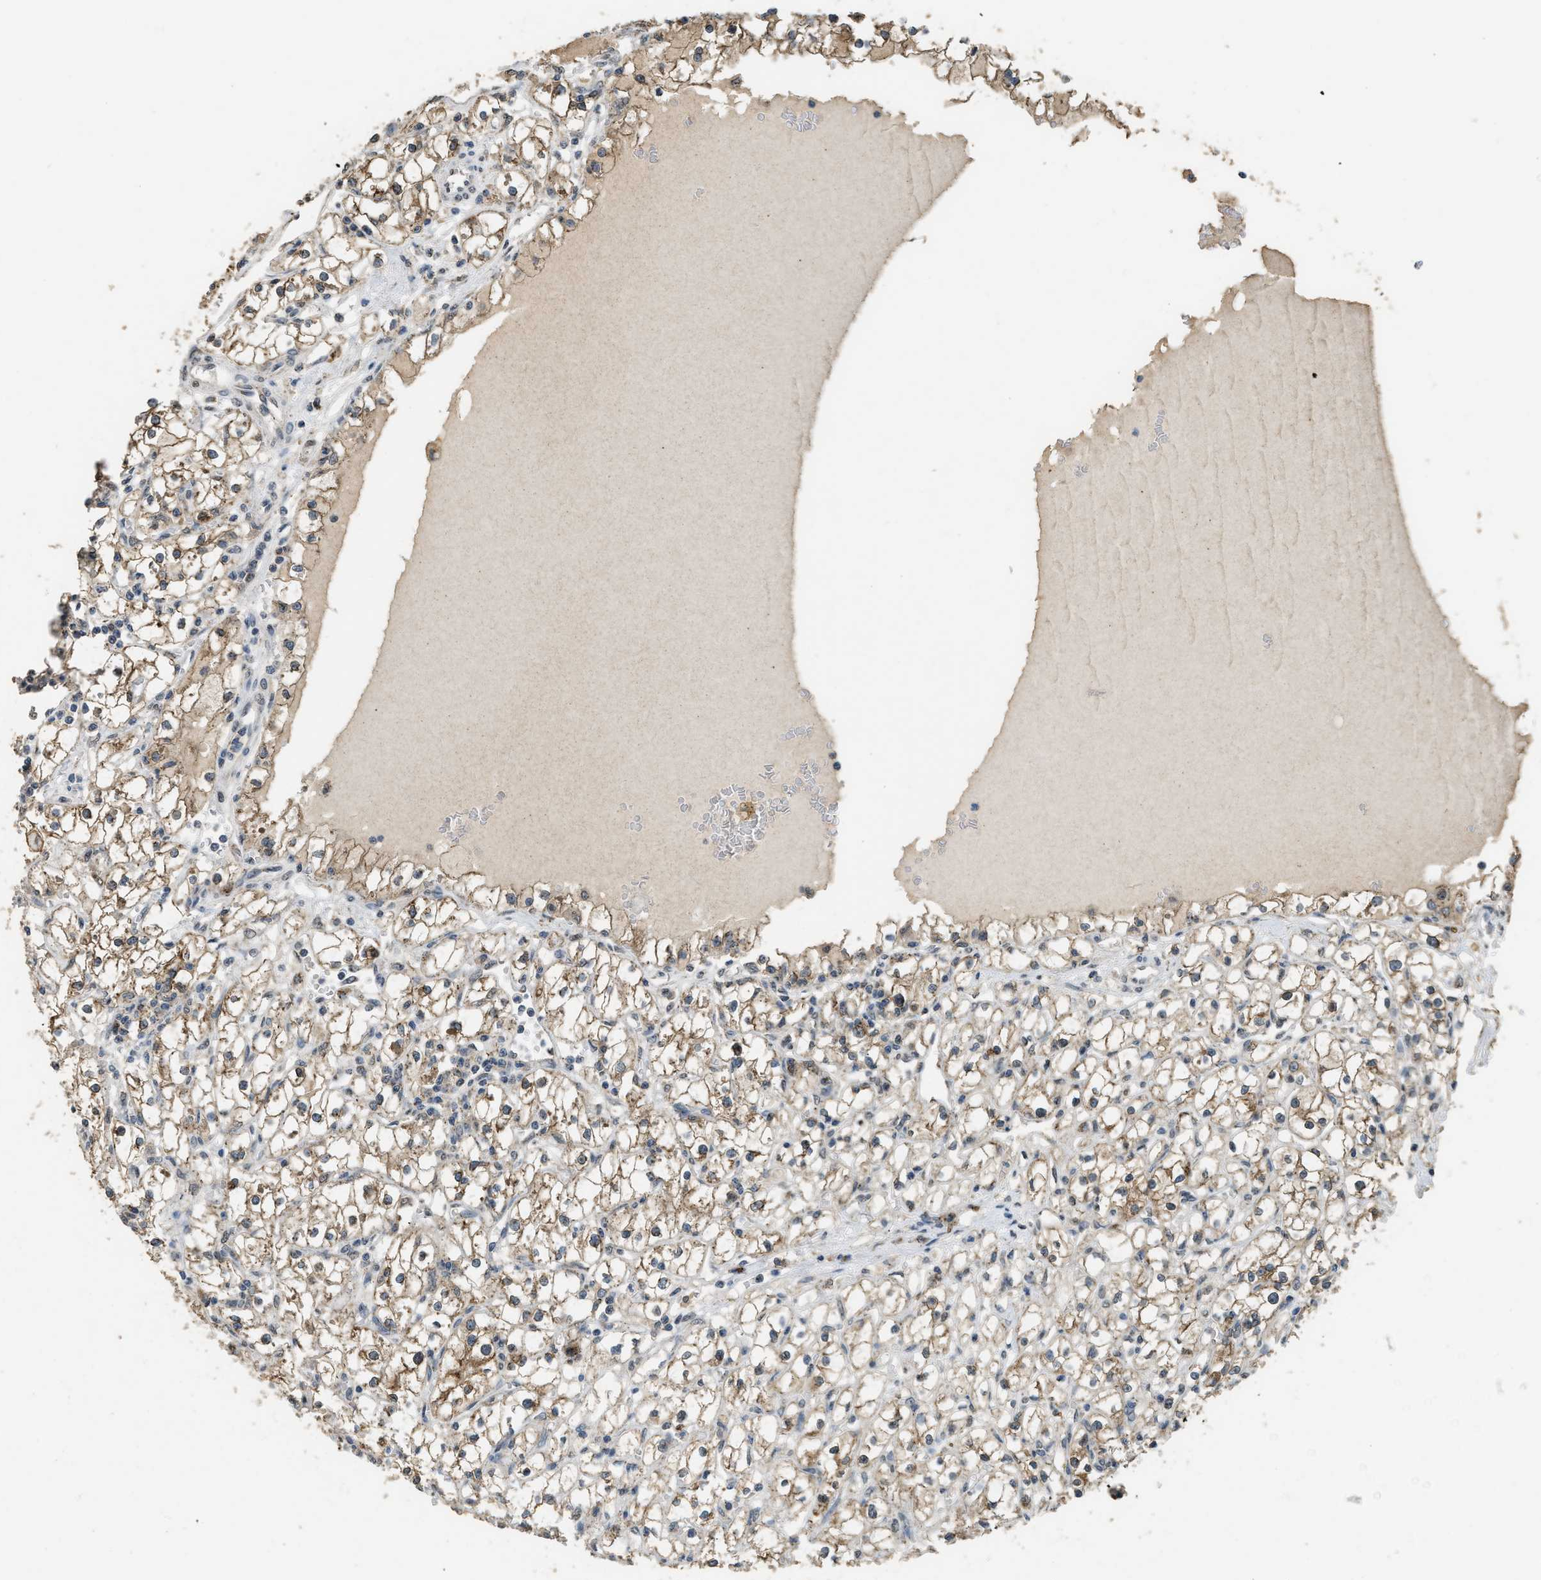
{"staining": {"intensity": "moderate", "quantity": ">75%", "location": "cytoplasmic/membranous"}, "tissue": "renal cancer", "cell_type": "Tumor cells", "image_type": "cancer", "snomed": [{"axis": "morphology", "description": "Adenocarcinoma, NOS"}, {"axis": "topography", "description": "Kidney"}], "caption": "A brown stain labels moderate cytoplasmic/membranous staining of a protein in human renal cancer (adenocarcinoma) tumor cells. (brown staining indicates protein expression, while blue staining denotes nuclei).", "gene": "IPO7", "patient": {"sex": "male", "age": 56}}